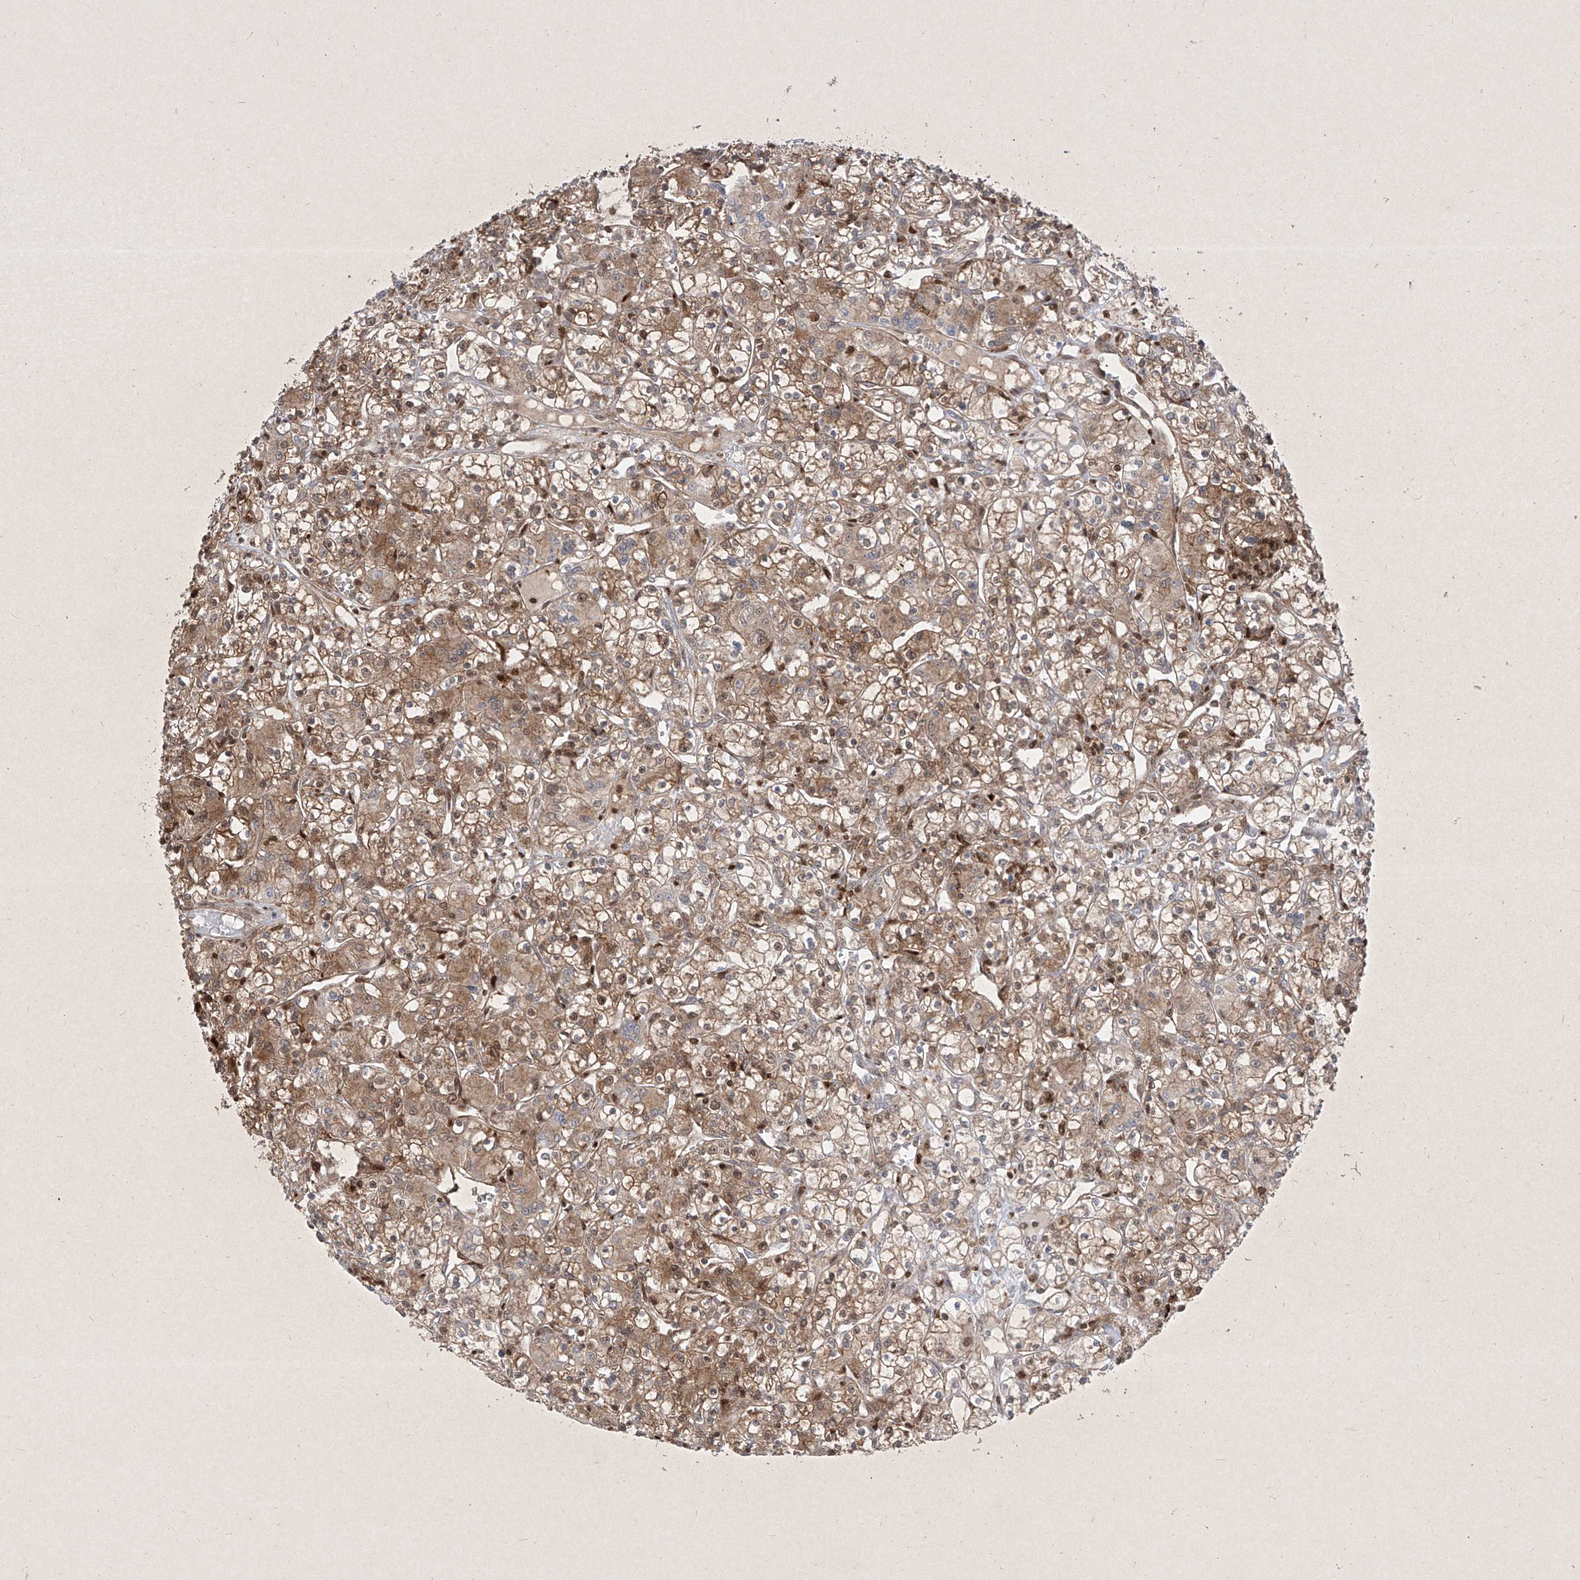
{"staining": {"intensity": "moderate", "quantity": ">75%", "location": "cytoplasmic/membranous,nuclear"}, "tissue": "renal cancer", "cell_type": "Tumor cells", "image_type": "cancer", "snomed": [{"axis": "morphology", "description": "Adenocarcinoma, NOS"}, {"axis": "topography", "description": "Kidney"}], "caption": "Immunohistochemical staining of human renal adenocarcinoma demonstrates medium levels of moderate cytoplasmic/membranous and nuclear staining in about >75% of tumor cells.", "gene": "PSMB10", "patient": {"sex": "female", "age": 59}}